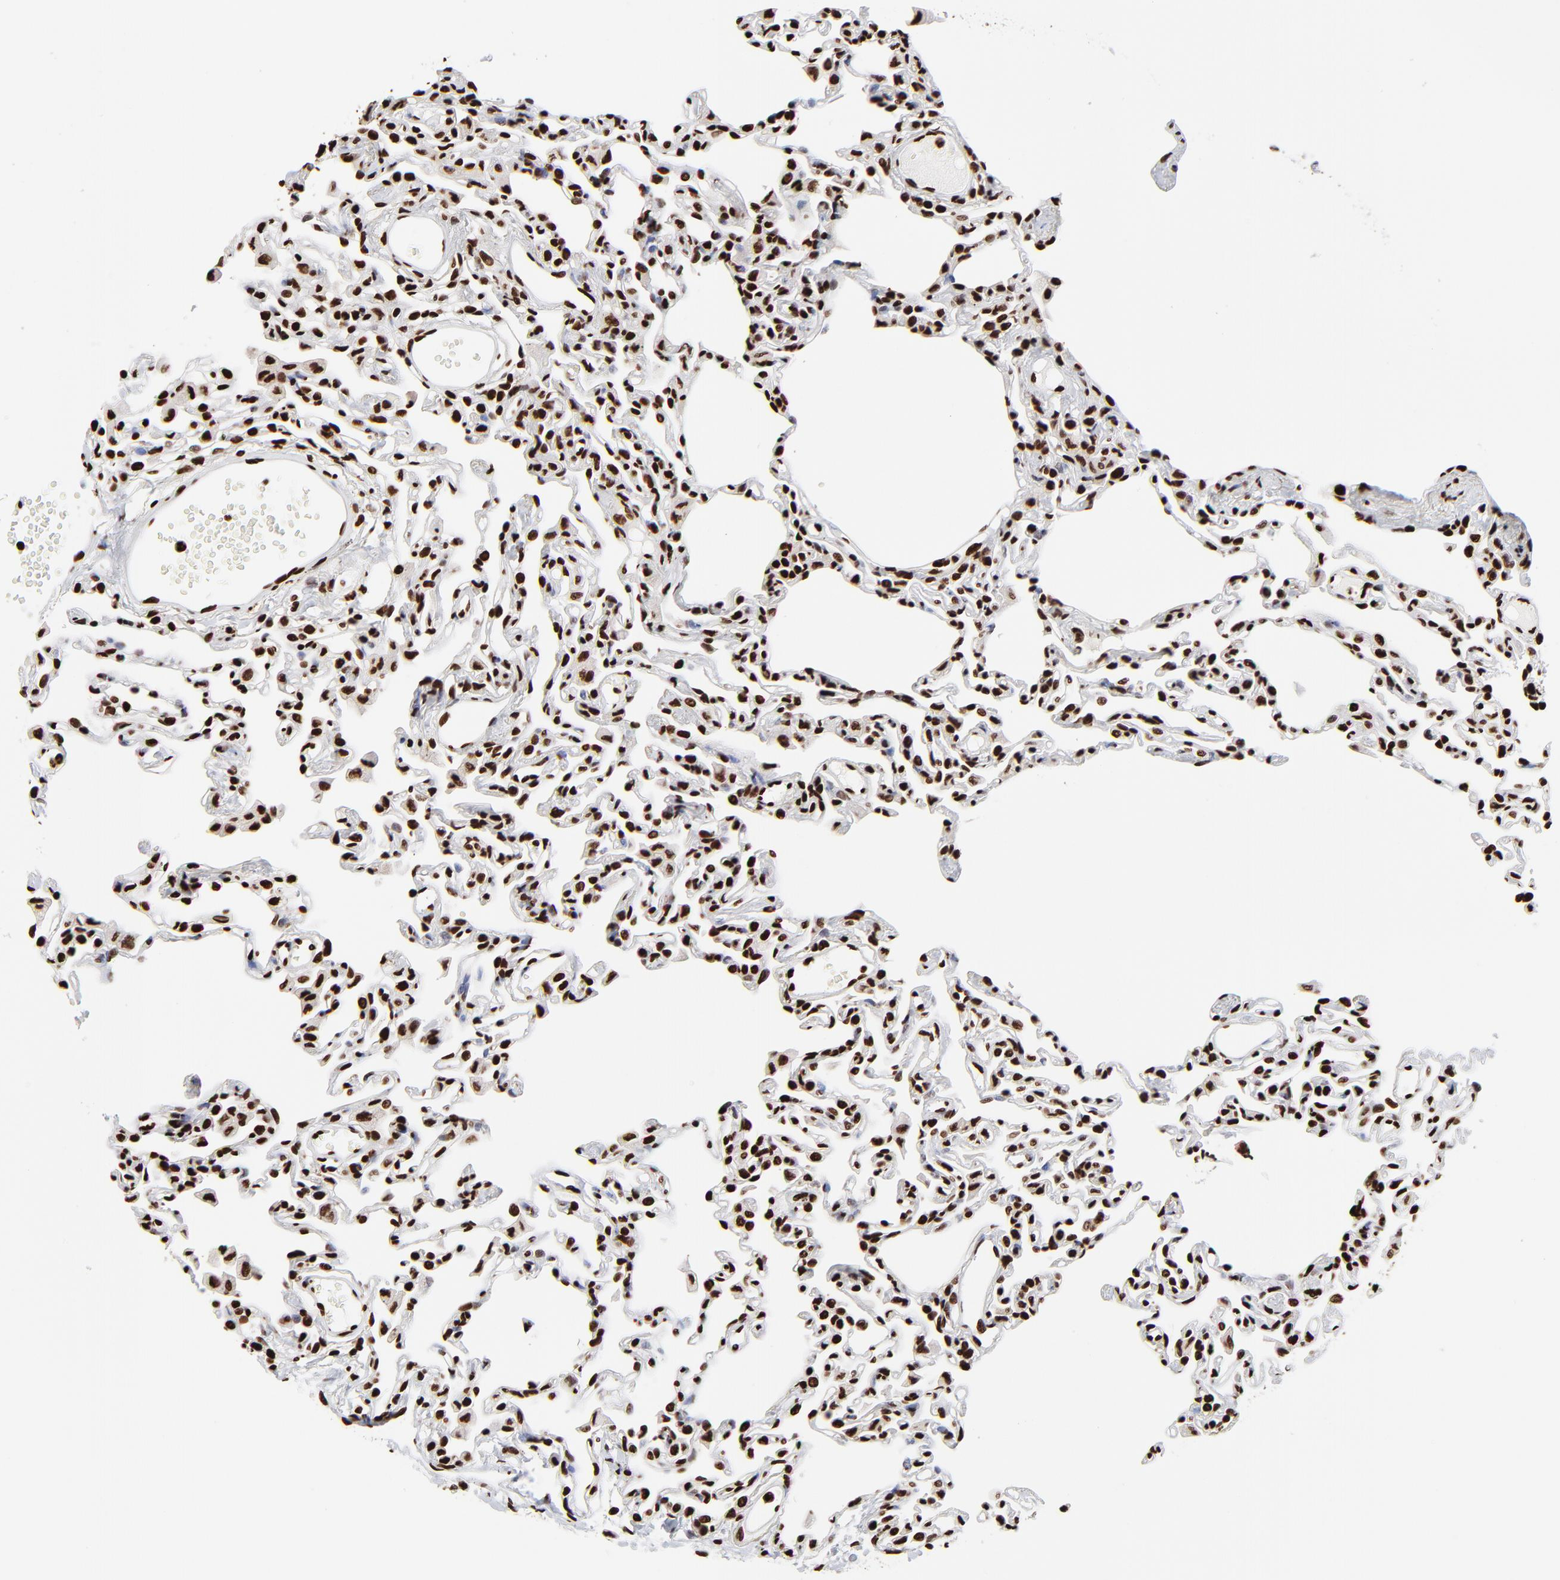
{"staining": {"intensity": "strong", "quantity": ">75%", "location": "nuclear"}, "tissue": "lung", "cell_type": "Alveolar cells", "image_type": "normal", "snomed": [{"axis": "morphology", "description": "Normal tissue, NOS"}, {"axis": "topography", "description": "Lung"}], "caption": "The image exhibits staining of benign lung, revealing strong nuclear protein expression (brown color) within alveolar cells. The protein is stained brown, and the nuclei are stained in blue (DAB IHC with brightfield microscopy, high magnification).", "gene": "ZNF544", "patient": {"sex": "female", "age": 49}}